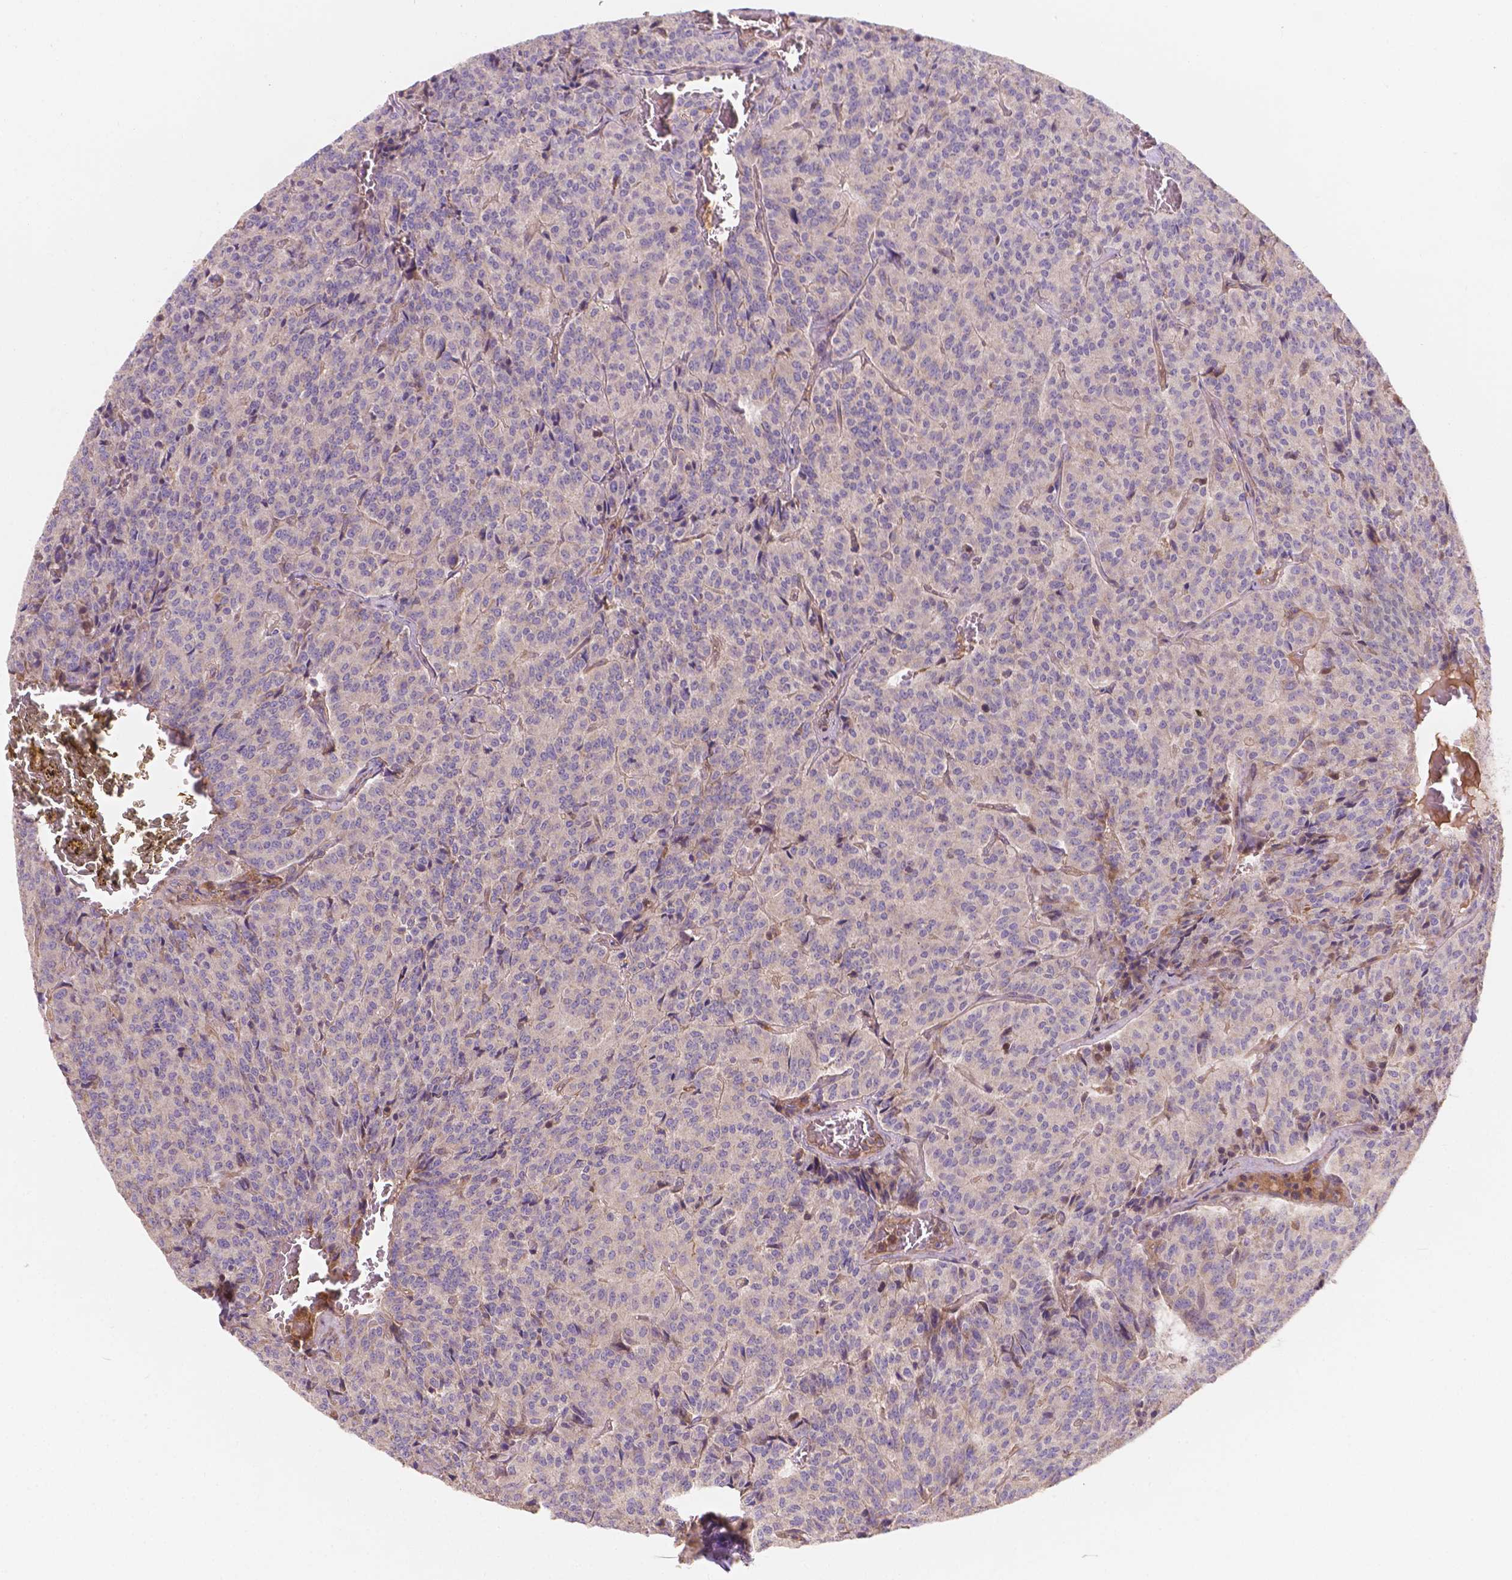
{"staining": {"intensity": "weak", "quantity": "25%-75%", "location": "cytoplasmic/membranous"}, "tissue": "carcinoid", "cell_type": "Tumor cells", "image_type": "cancer", "snomed": [{"axis": "morphology", "description": "Carcinoid, malignant, NOS"}, {"axis": "topography", "description": "Lung"}], "caption": "IHC of carcinoid (malignant) exhibits low levels of weak cytoplasmic/membranous expression in about 25%-75% of tumor cells.", "gene": "CDK10", "patient": {"sex": "male", "age": 70}}